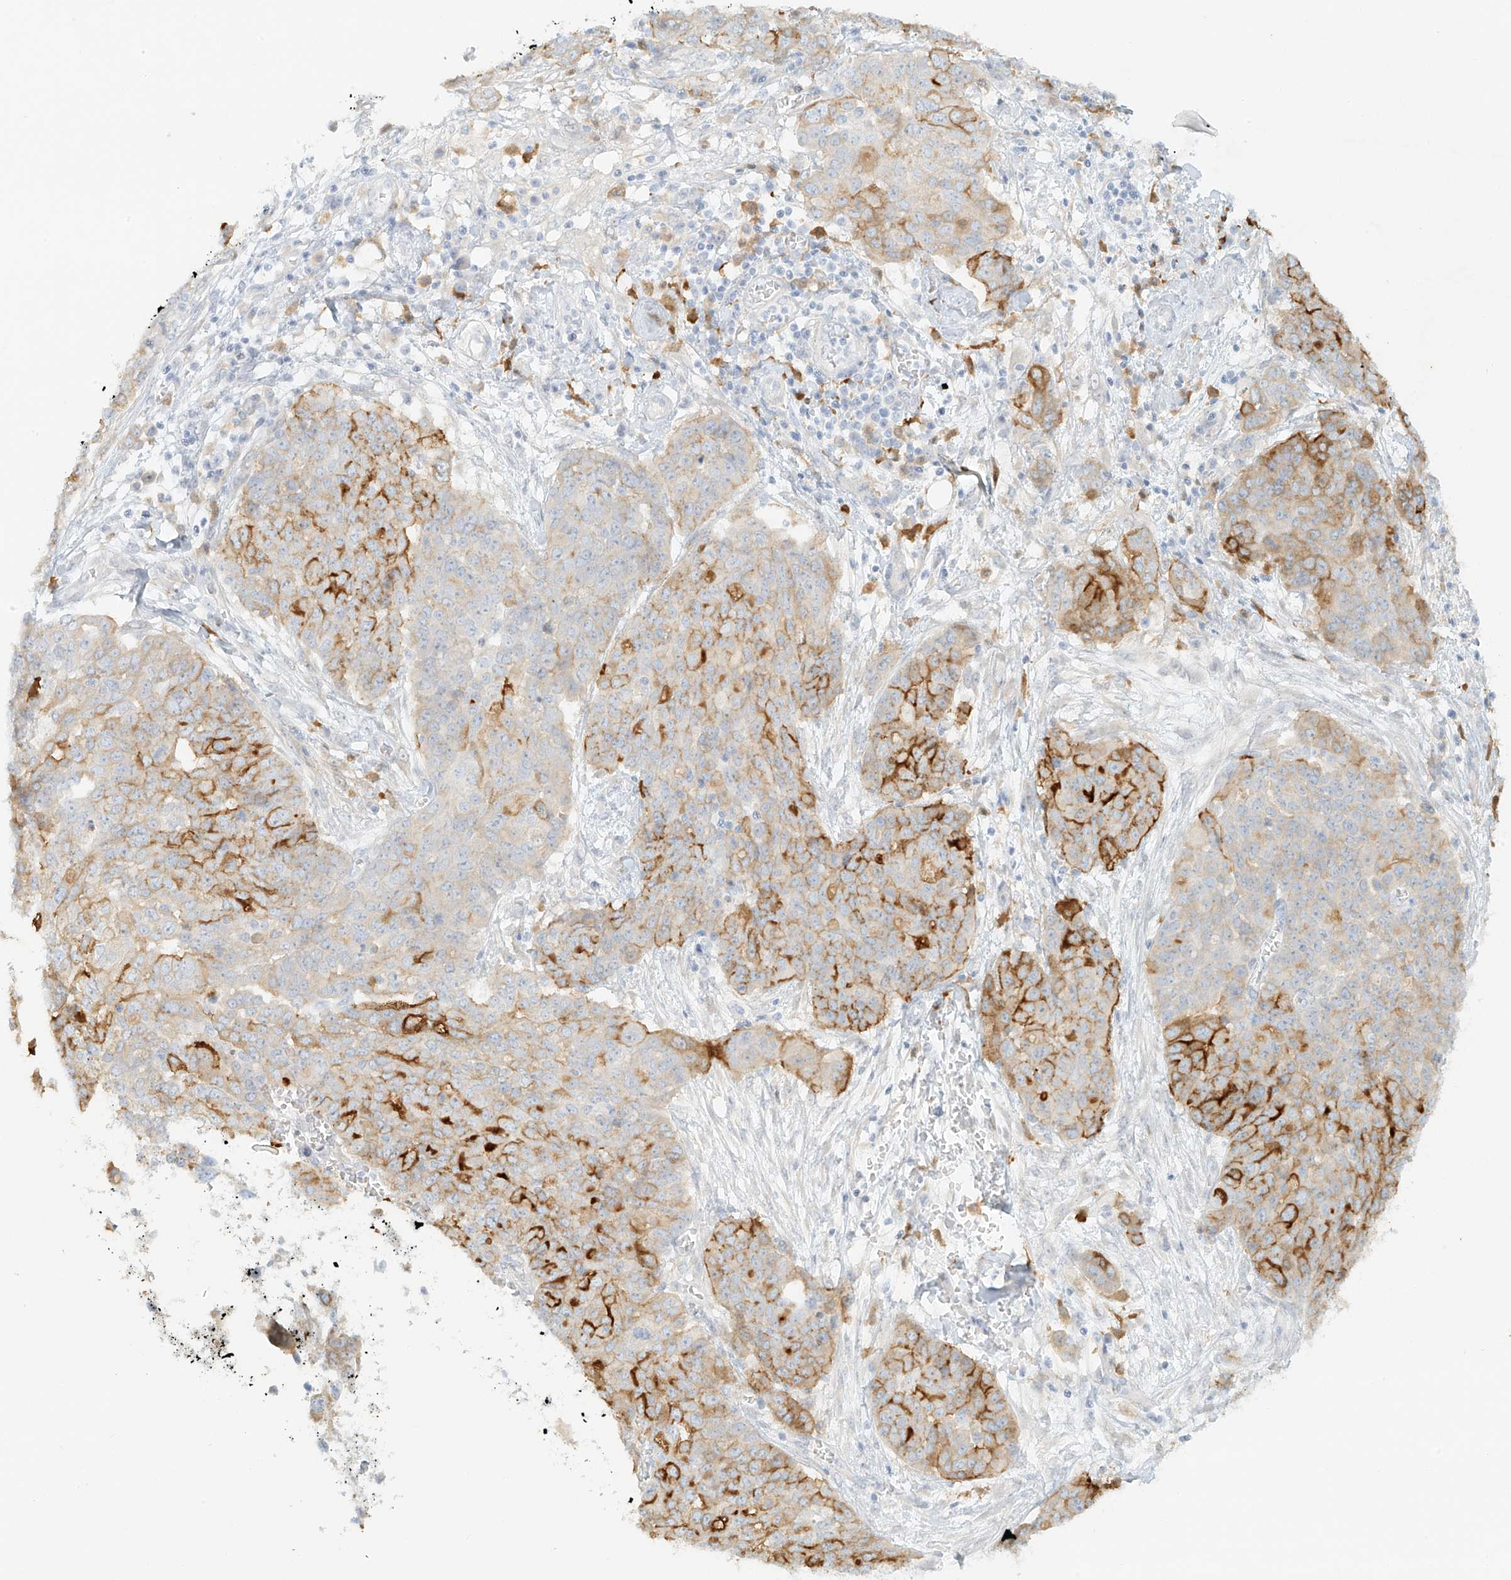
{"staining": {"intensity": "strong", "quantity": "25%-75%", "location": "cytoplasmic/membranous"}, "tissue": "ovarian cancer", "cell_type": "Tumor cells", "image_type": "cancer", "snomed": [{"axis": "morphology", "description": "Cystadenocarcinoma, serous, NOS"}, {"axis": "topography", "description": "Soft tissue"}, {"axis": "topography", "description": "Ovary"}], "caption": "The image reveals immunohistochemical staining of serous cystadenocarcinoma (ovarian). There is strong cytoplasmic/membranous staining is present in about 25%-75% of tumor cells.", "gene": "UPK1B", "patient": {"sex": "female", "age": 57}}